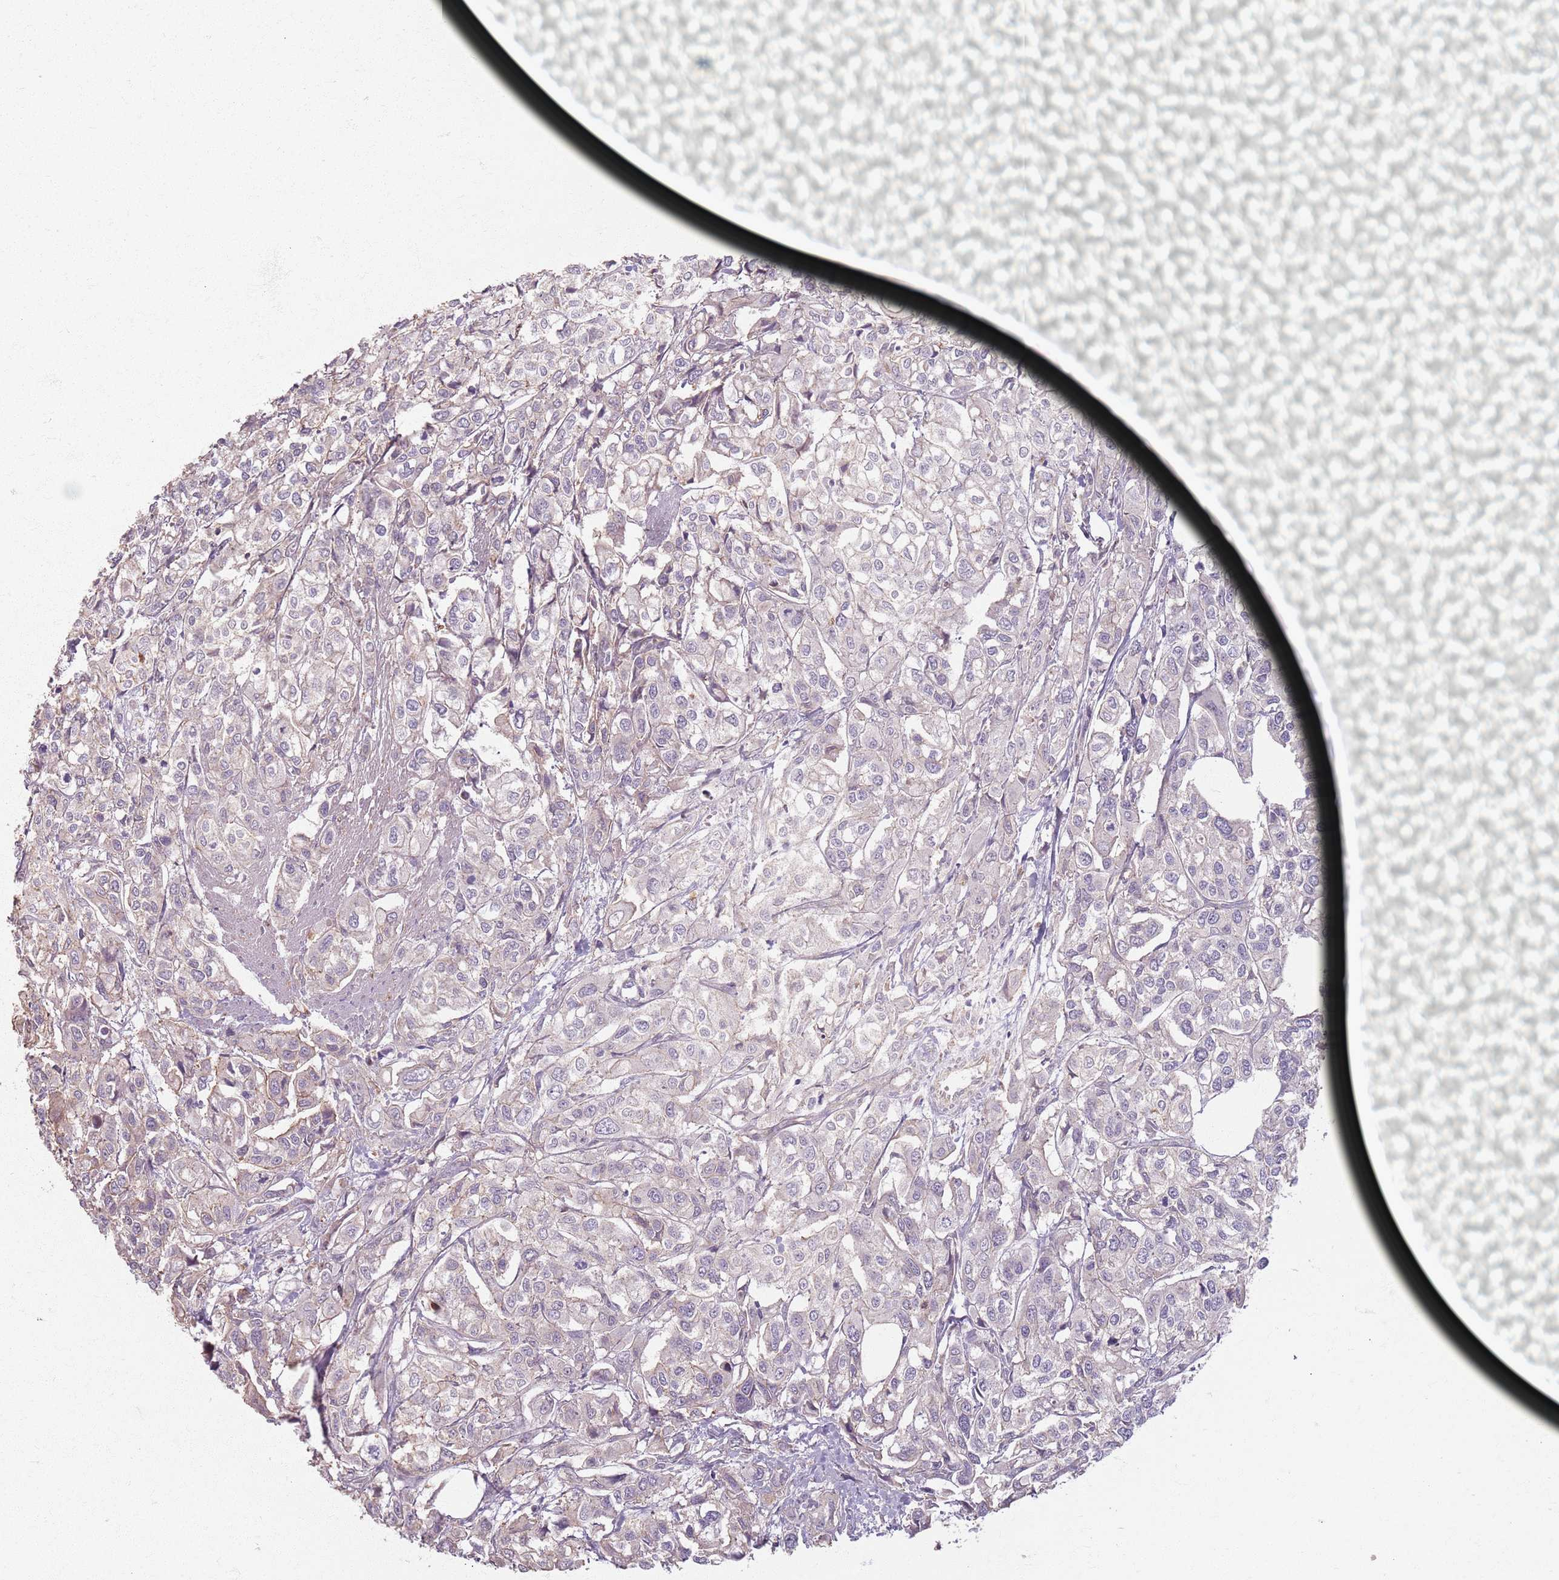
{"staining": {"intensity": "weak", "quantity": "<25%", "location": "cytoplasmic/membranous"}, "tissue": "urothelial cancer", "cell_type": "Tumor cells", "image_type": "cancer", "snomed": [{"axis": "morphology", "description": "Urothelial carcinoma, High grade"}, {"axis": "topography", "description": "Urinary bladder"}], "caption": "This image is of urothelial cancer stained with immunohistochemistry to label a protein in brown with the nuclei are counter-stained blue. There is no positivity in tumor cells.", "gene": "KCNA5", "patient": {"sex": "male", "age": 67}}